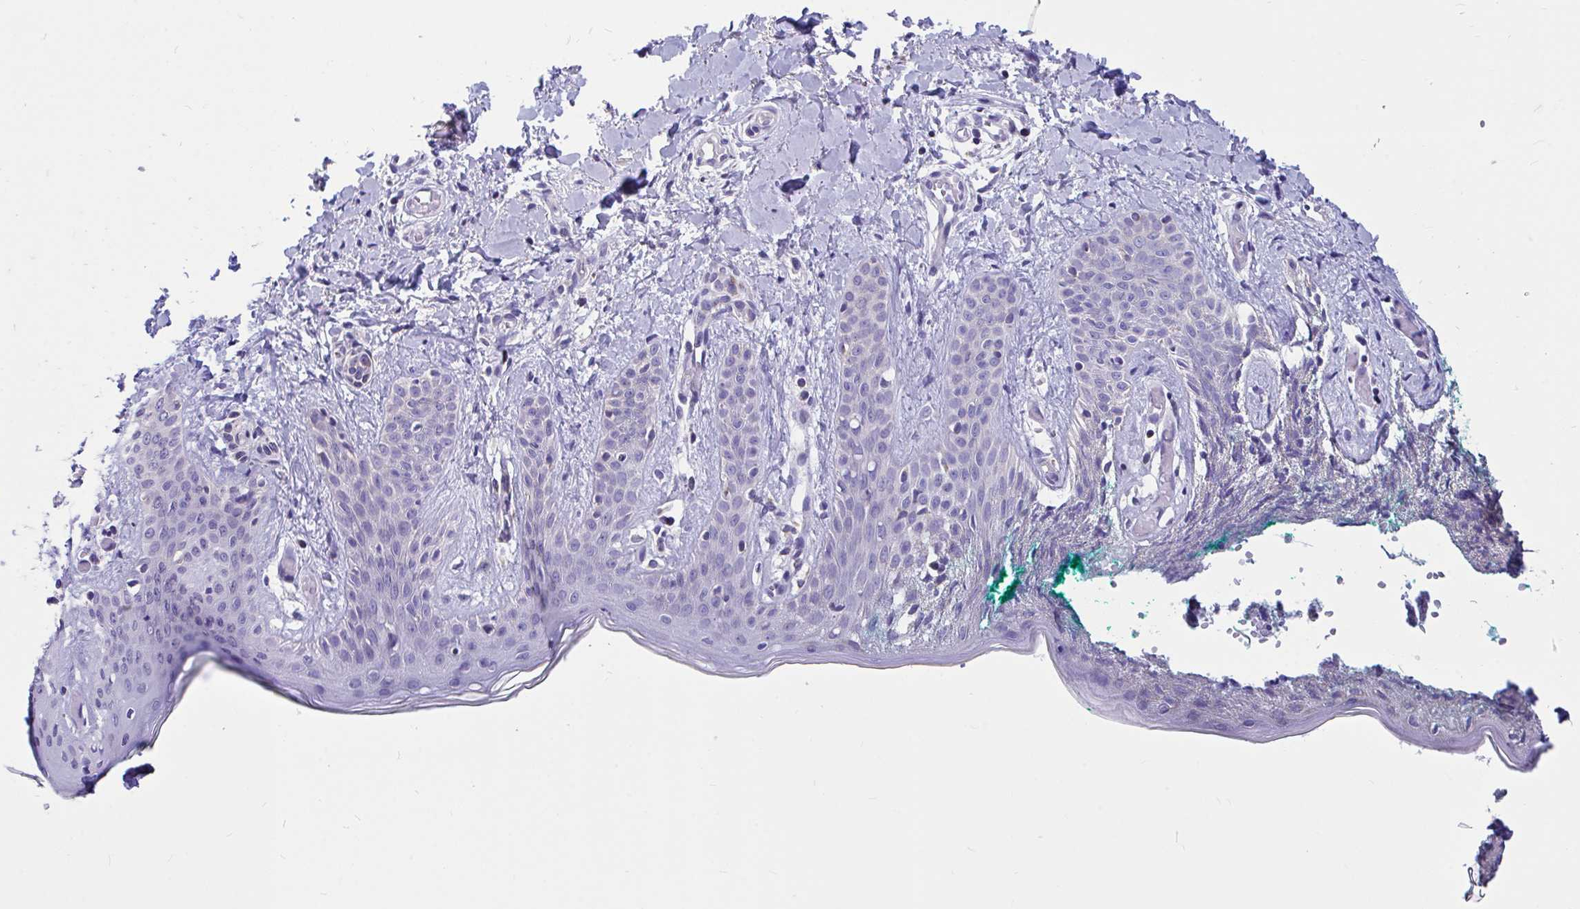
{"staining": {"intensity": "moderate", "quantity": "<25%", "location": "cytoplasmic/membranous"}, "tissue": "skin", "cell_type": "Fibroblasts", "image_type": "normal", "snomed": [{"axis": "morphology", "description": "Normal tissue, NOS"}, {"axis": "topography", "description": "Skin"}], "caption": "Protein staining of normal skin exhibits moderate cytoplasmic/membranous expression in about <25% of fibroblasts. The protein is stained brown, and the nuclei are stained in blue (DAB IHC with brightfield microscopy, high magnification).", "gene": "OR13A1", "patient": {"sex": "male", "age": 16}}